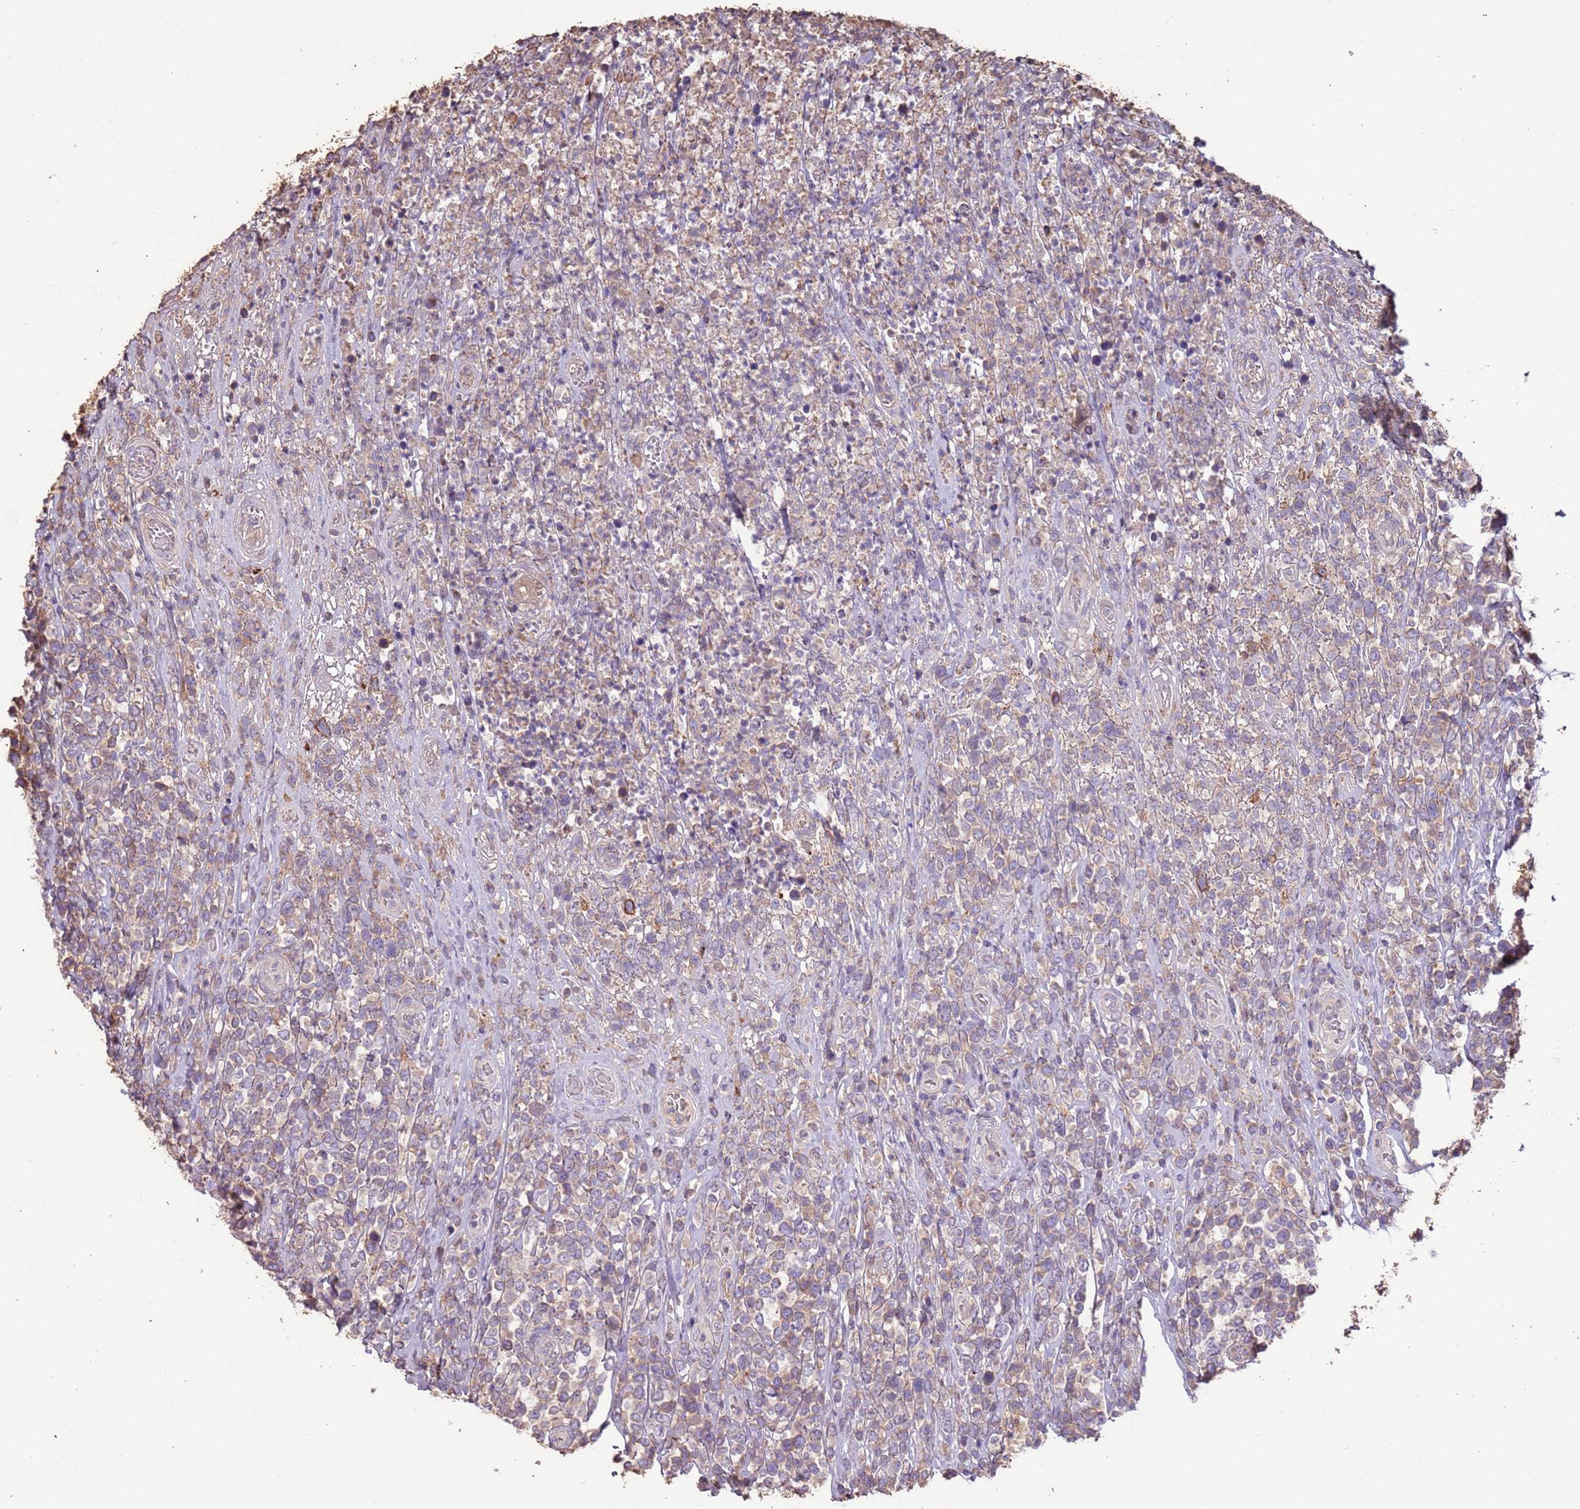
{"staining": {"intensity": "weak", "quantity": "25%-75%", "location": "cytoplasmic/membranous"}, "tissue": "lymphoma", "cell_type": "Tumor cells", "image_type": "cancer", "snomed": [{"axis": "morphology", "description": "Malignant lymphoma, non-Hodgkin's type, High grade"}, {"axis": "topography", "description": "Soft tissue"}], "caption": "The immunohistochemical stain highlights weak cytoplasmic/membranous staining in tumor cells of lymphoma tissue. The protein of interest is stained brown, and the nuclei are stained in blue (DAB IHC with brightfield microscopy, high magnification).", "gene": "FECH", "patient": {"sex": "female", "age": 56}}